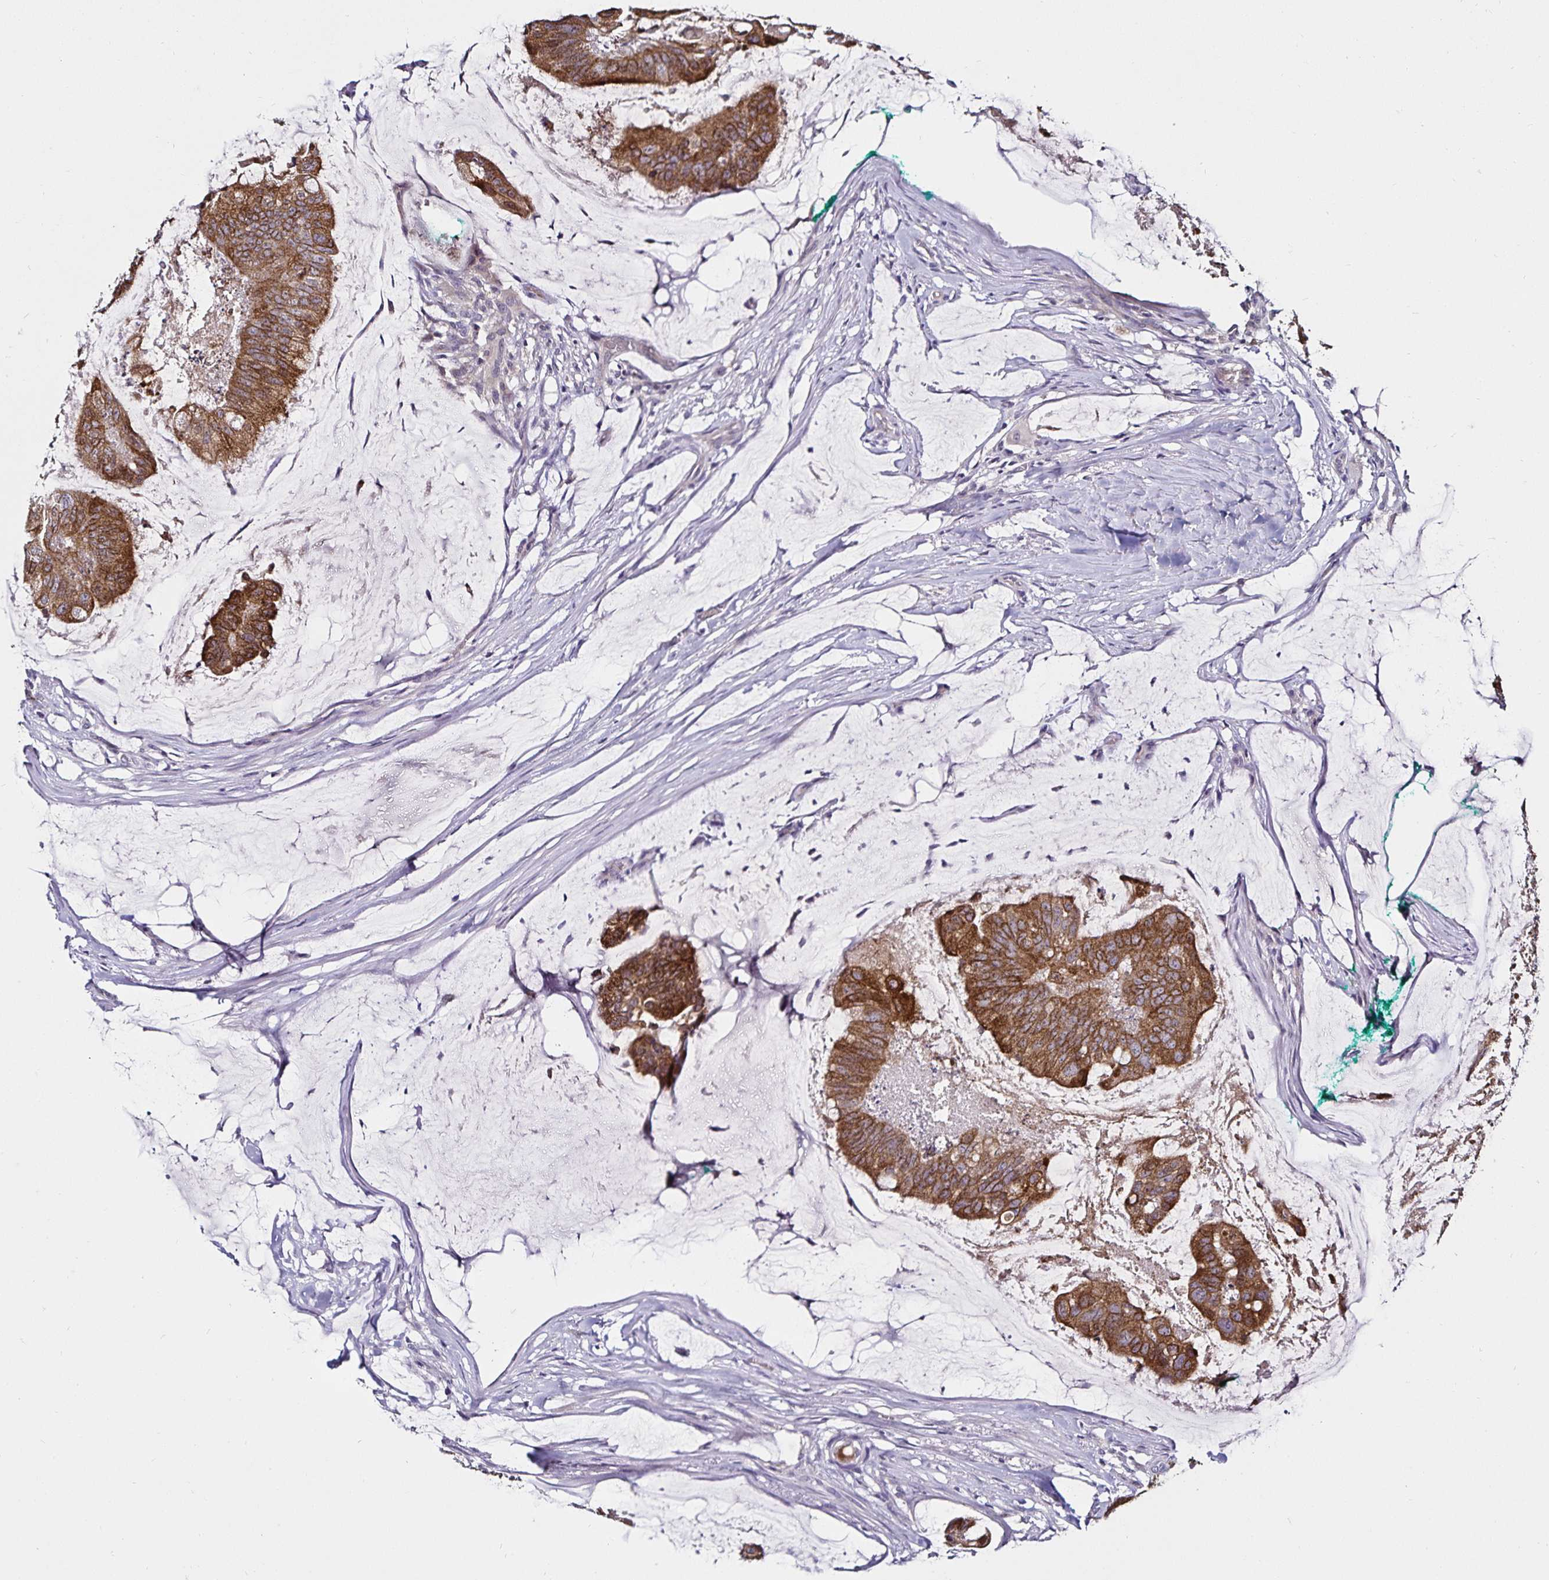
{"staining": {"intensity": "moderate", "quantity": ">75%", "location": "cytoplasmic/membranous"}, "tissue": "colorectal cancer", "cell_type": "Tumor cells", "image_type": "cancer", "snomed": [{"axis": "morphology", "description": "Adenocarcinoma, NOS"}, {"axis": "topography", "description": "Colon"}], "caption": "Brown immunohistochemical staining in human colorectal cancer shows moderate cytoplasmic/membranous expression in about >75% of tumor cells.", "gene": "ACSL5", "patient": {"sex": "male", "age": 62}}